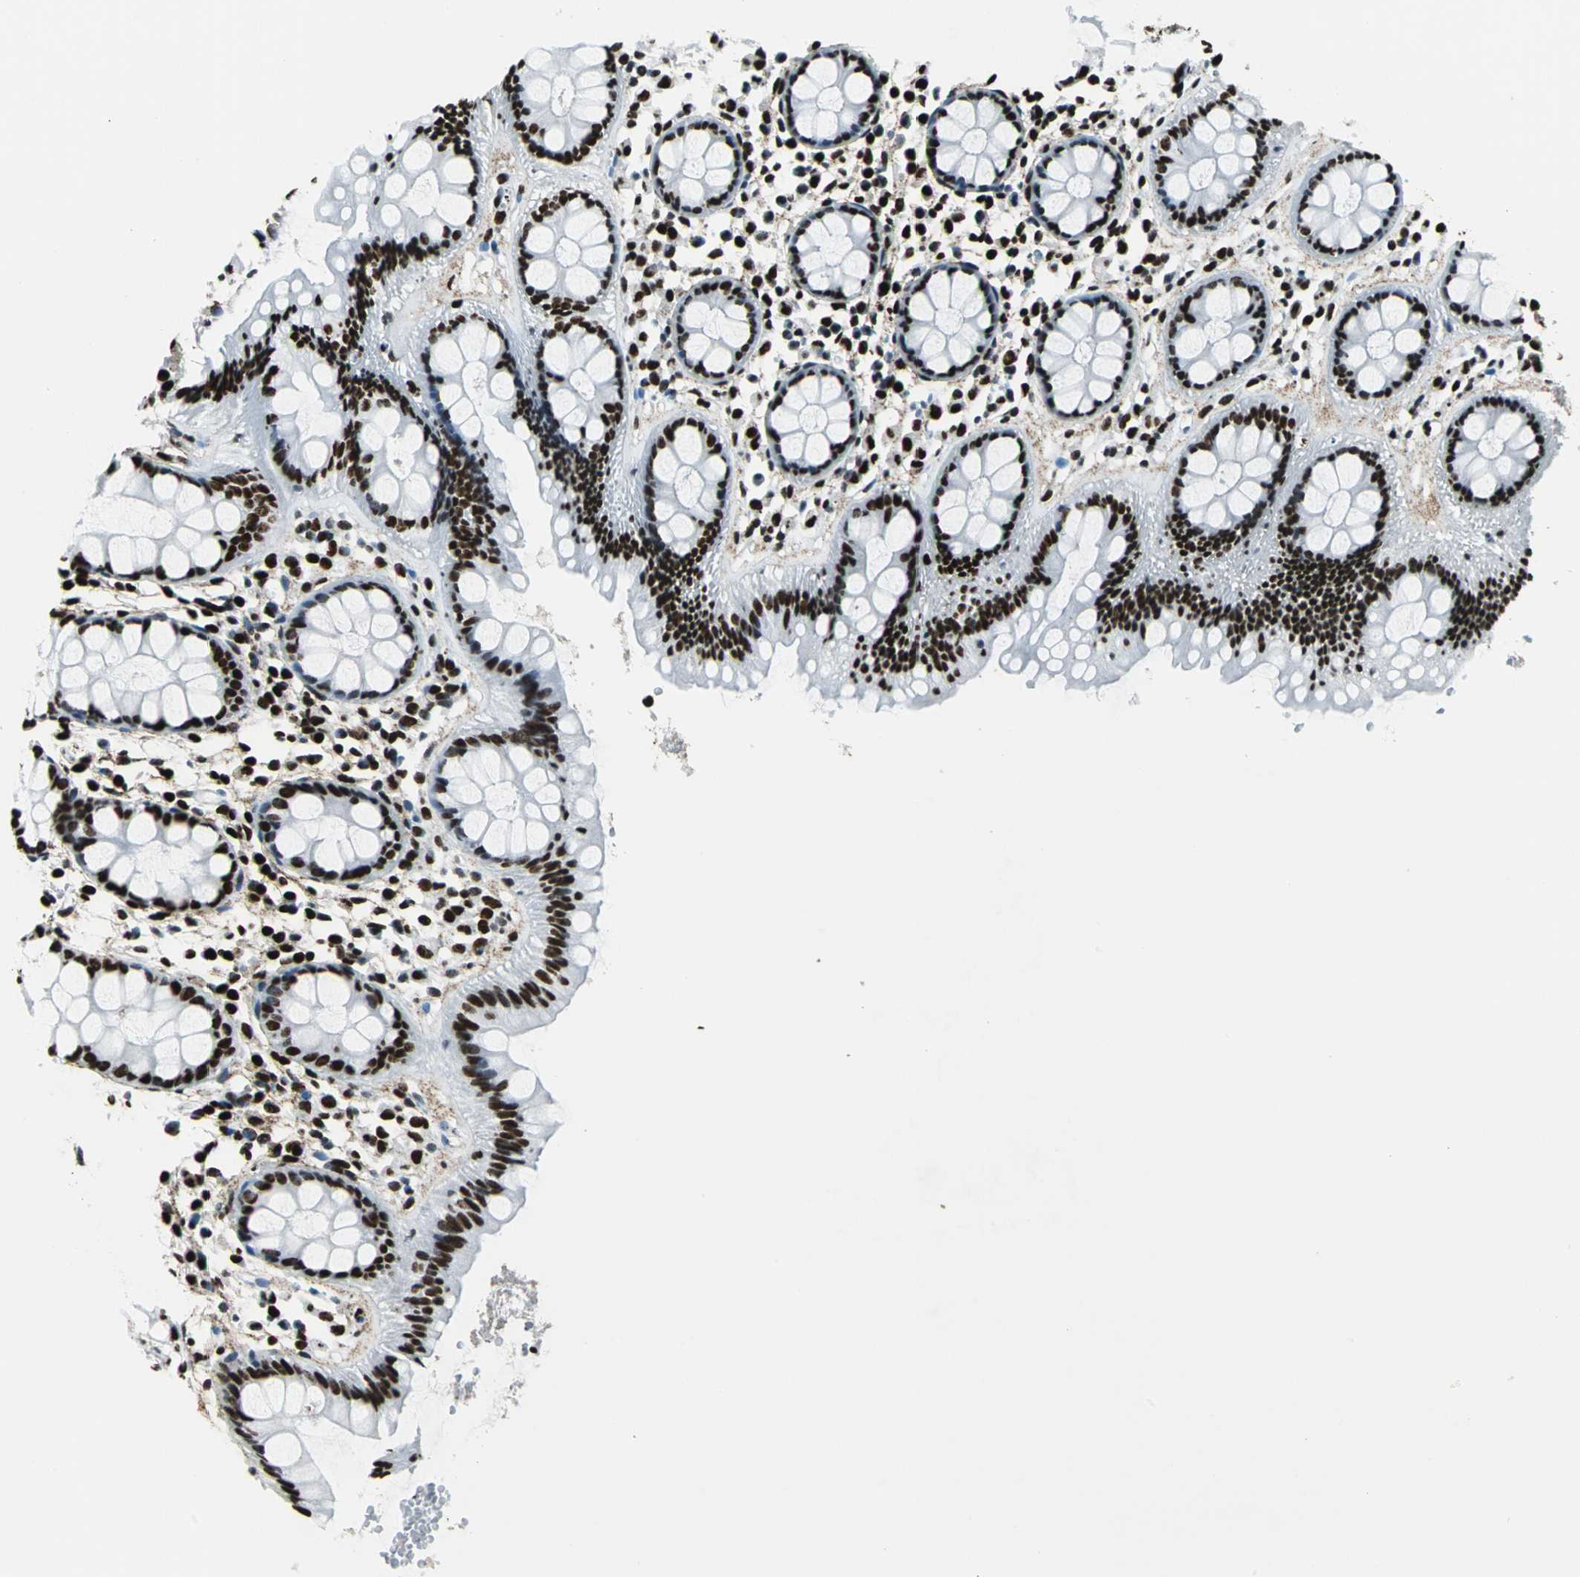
{"staining": {"intensity": "strong", "quantity": ">75%", "location": "nuclear"}, "tissue": "rectum", "cell_type": "Glandular cells", "image_type": "normal", "snomed": [{"axis": "morphology", "description": "Normal tissue, NOS"}, {"axis": "topography", "description": "Rectum"}], "caption": "Strong nuclear protein expression is appreciated in approximately >75% of glandular cells in rectum. (DAB IHC, brown staining for protein, blue staining for nuclei).", "gene": "APEX1", "patient": {"sex": "female", "age": 66}}